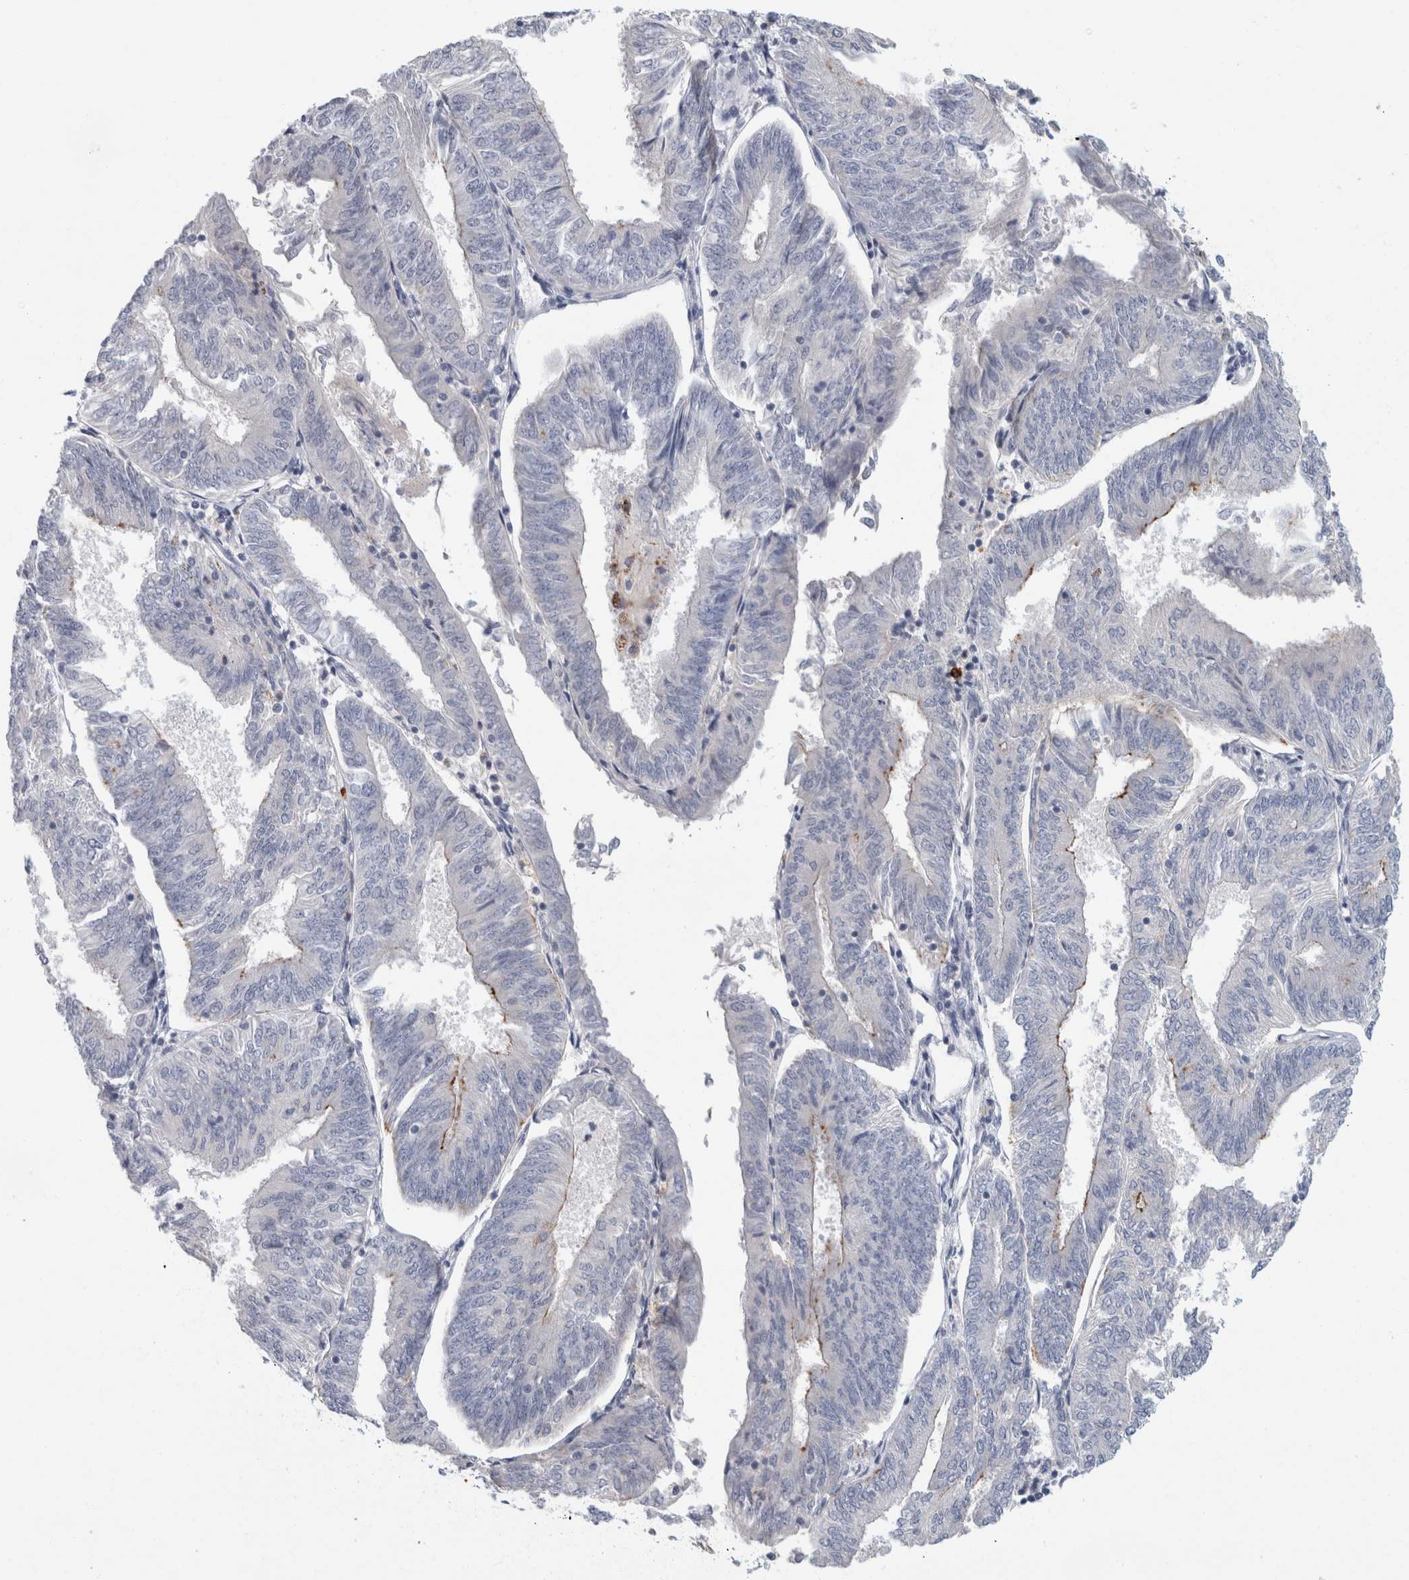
{"staining": {"intensity": "weak", "quantity": "<25%", "location": "cytoplasmic/membranous"}, "tissue": "endometrial cancer", "cell_type": "Tumor cells", "image_type": "cancer", "snomed": [{"axis": "morphology", "description": "Adenocarcinoma, NOS"}, {"axis": "topography", "description": "Endometrium"}], "caption": "This histopathology image is of endometrial cancer (adenocarcinoma) stained with immunohistochemistry (IHC) to label a protein in brown with the nuclei are counter-stained blue. There is no positivity in tumor cells.", "gene": "NIPA1", "patient": {"sex": "female", "age": 58}}